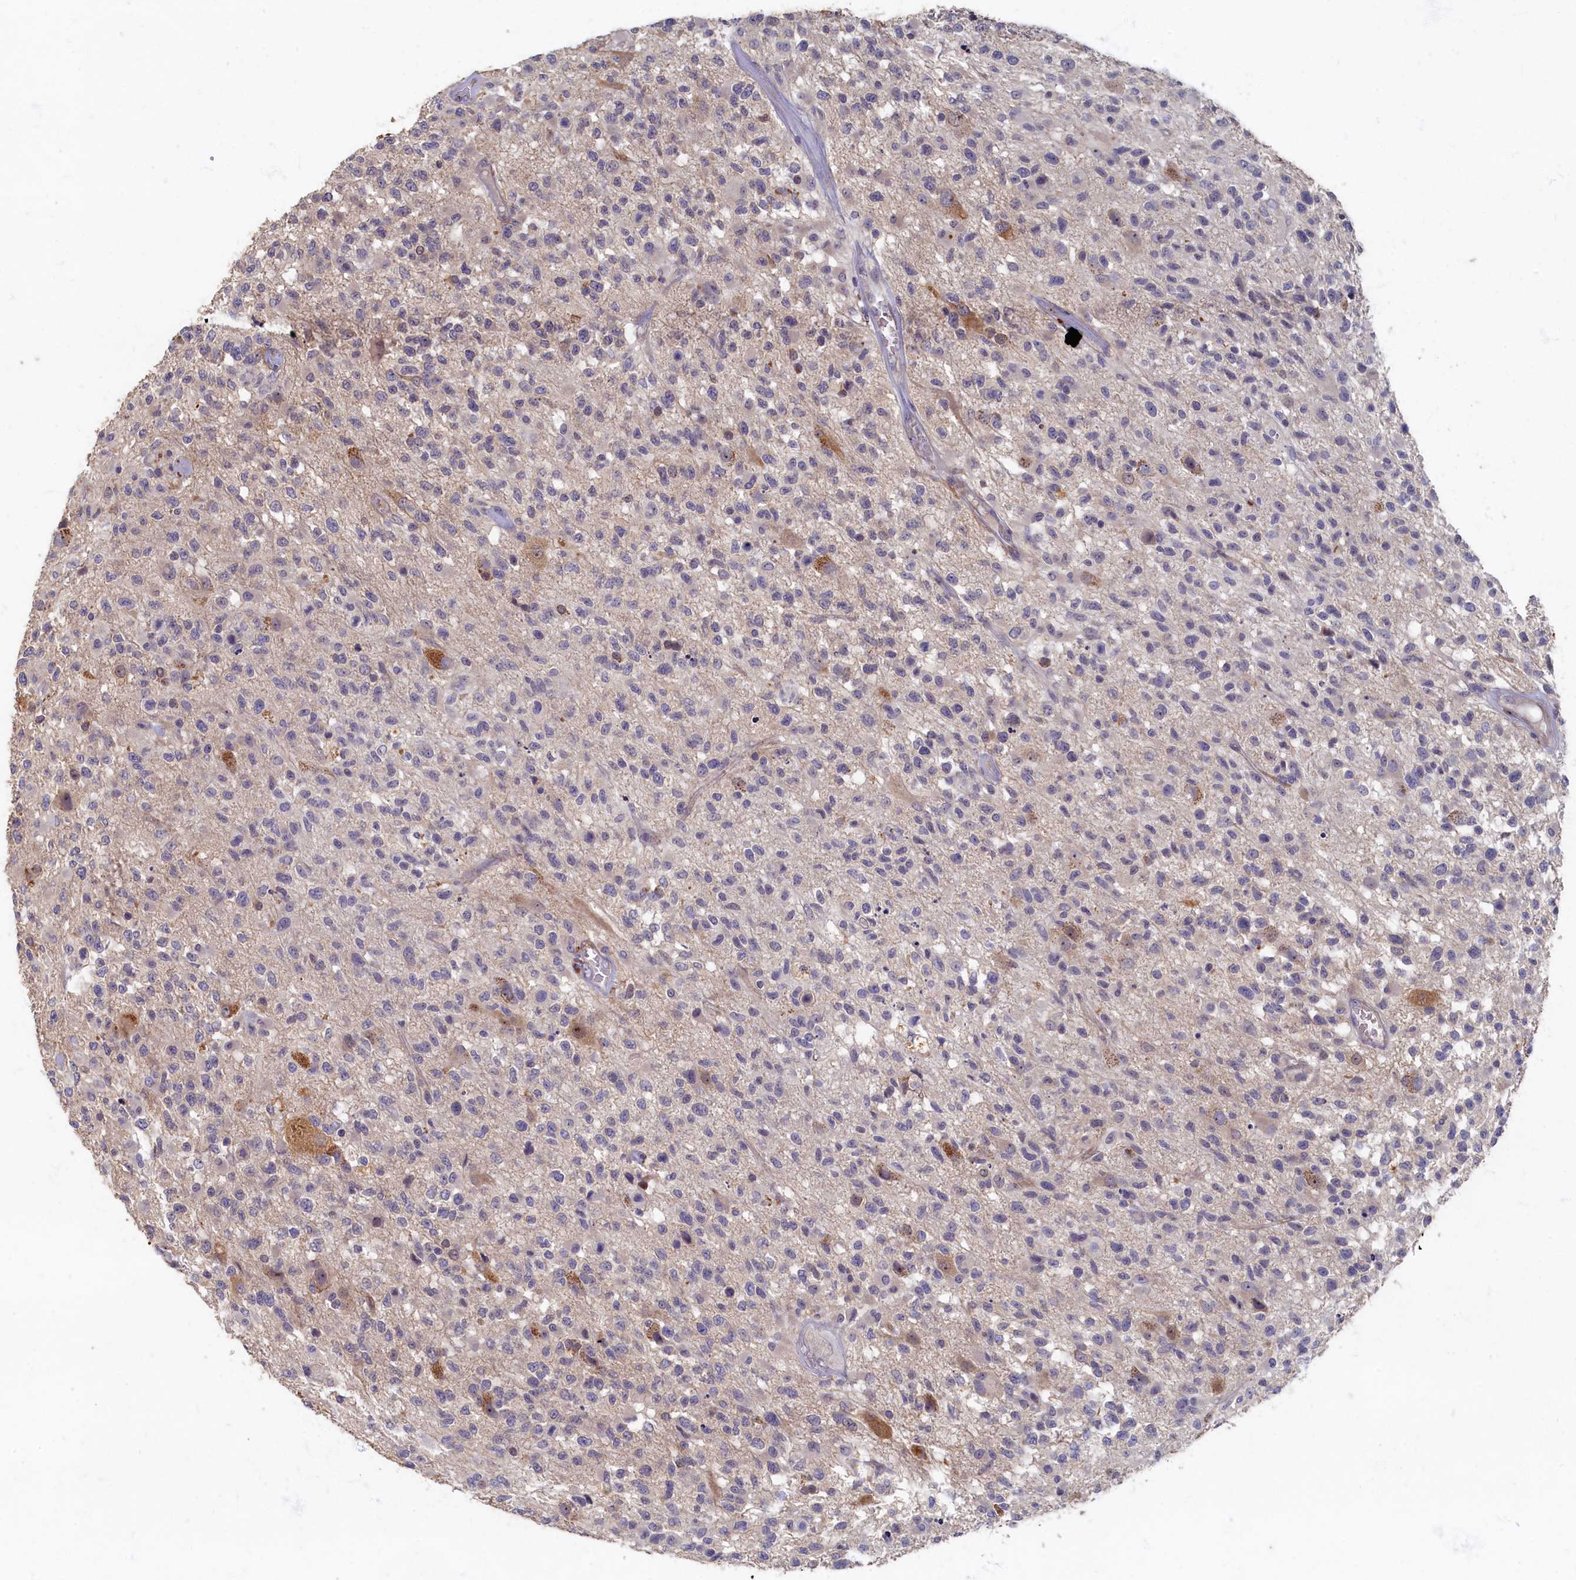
{"staining": {"intensity": "negative", "quantity": "none", "location": "none"}, "tissue": "glioma", "cell_type": "Tumor cells", "image_type": "cancer", "snomed": [{"axis": "morphology", "description": "Glioma, malignant, High grade"}, {"axis": "morphology", "description": "Glioblastoma, NOS"}, {"axis": "topography", "description": "Brain"}], "caption": "Glioblastoma stained for a protein using IHC displays no staining tumor cells.", "gene": "HUNK", "patient": {"sex": "male", "age": 60}}